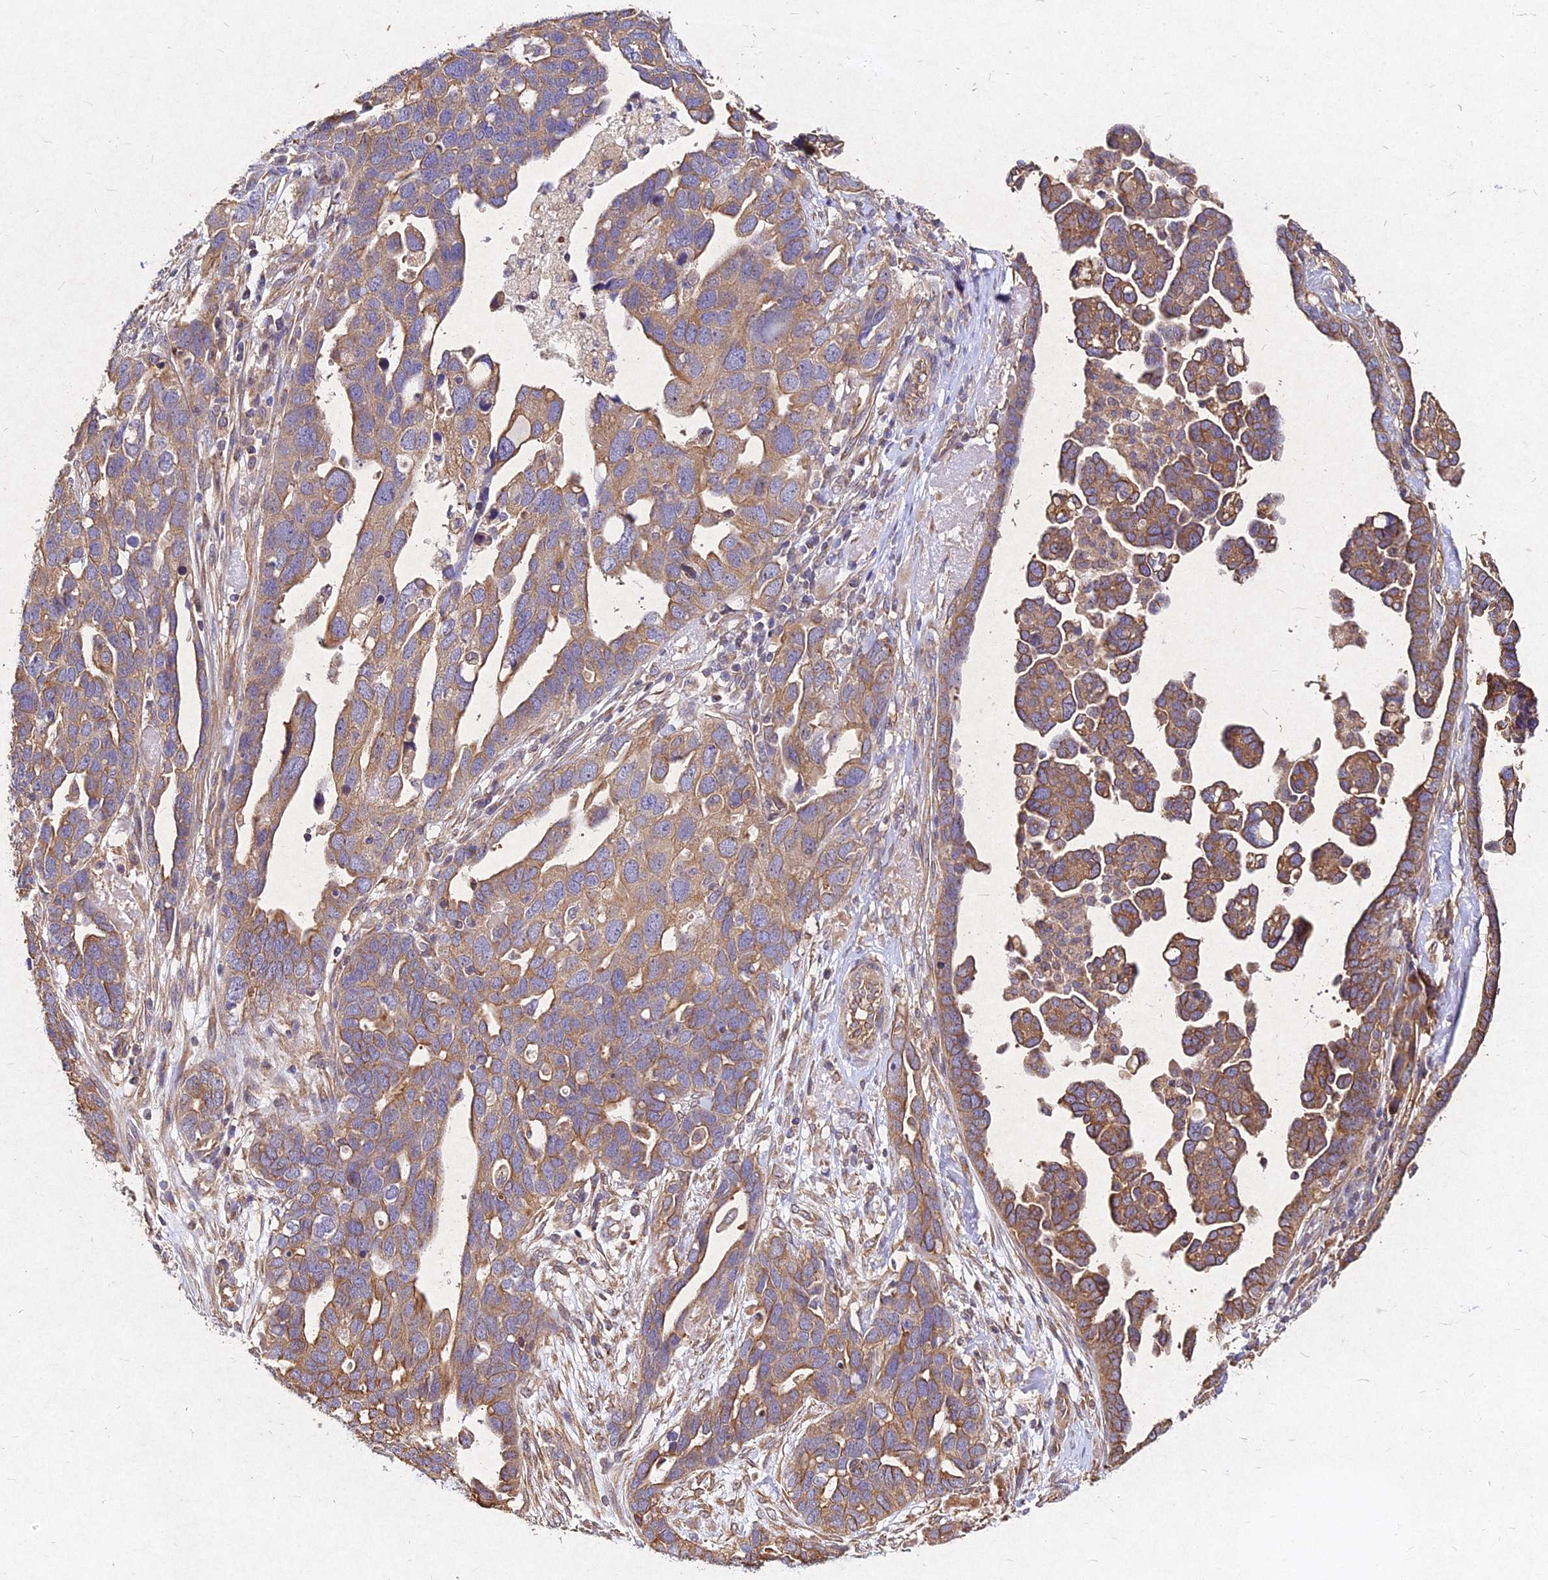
{"staining": {"intensity": "moderate", "quantity": ">75%", "location": "cytoplasmic/membranous"}, "tissue": "ovarian cancer", "cell_type": "Tumor cells", "image_type": "cancer", "snomed": [{"axis": "morphology", "description": "Cystadenocarcinoma, serous, NOS"}, {"axis": "topography", "description": "Ovary"}], "caption": "About >75% of tumor cells in ovarian cancer show moderate cytoplasmic/membranous protein staining as visualized by brown immunohistochemical staining.", "gene": "SKA1", "patient": {"sex": "female", "age": 54}}